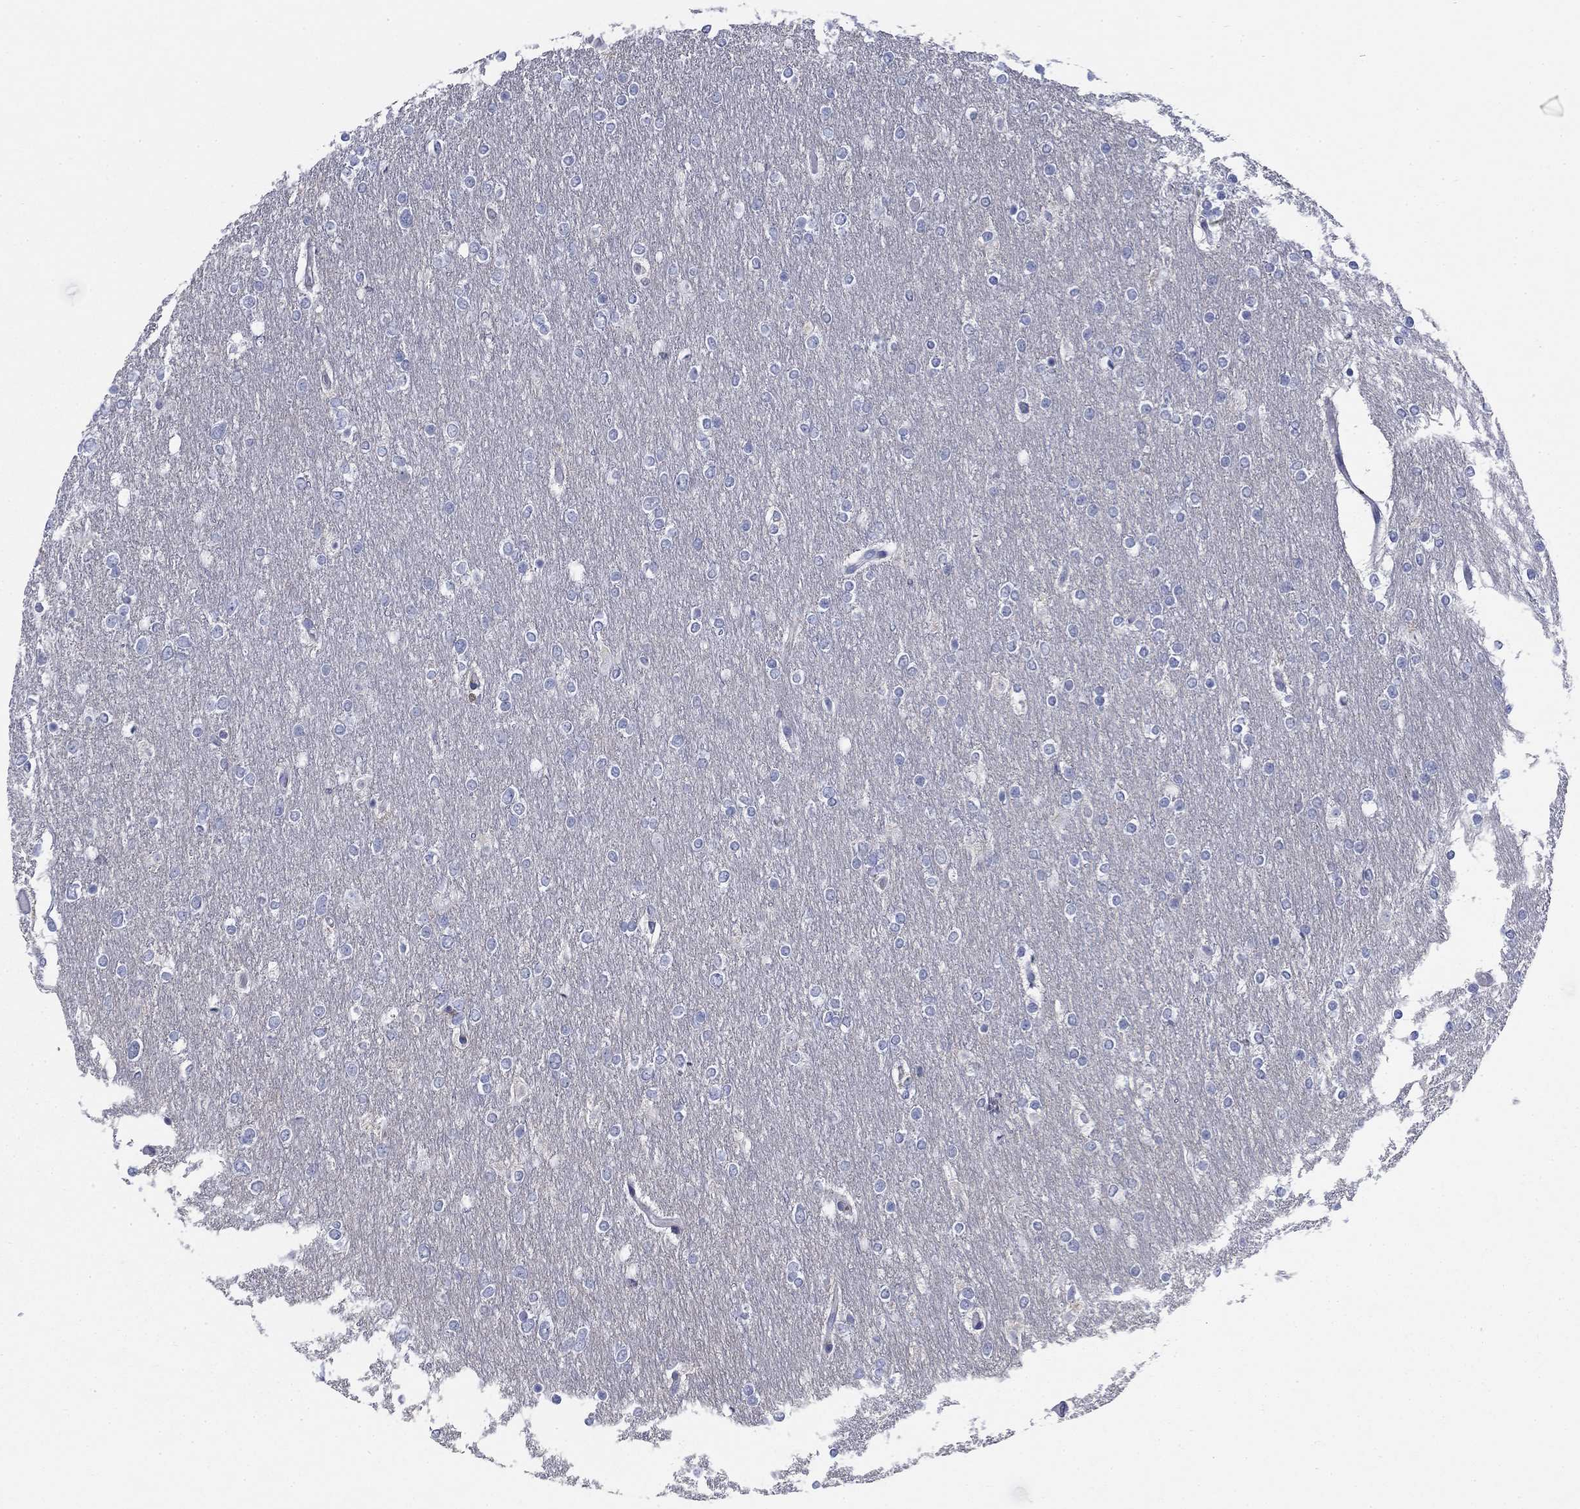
{"staining": {"intensity": "negative", "quantity": "none", "location": "none"}, "tissue": "glioma", "cell_type": "Tumor cells", "image_type": "cancer", "snomed": [{"axis": "morphology", "description": "Glioma, malignant, High grade"}, {"axis": "topography", "description": "Brain"}], "caption": "This is a histopathology image of immunohistochemistry staining of glioma, which shows no expression in tumor cells.", "gene": "TMEM249", "patient": {"sex": "female", "age": 61}}